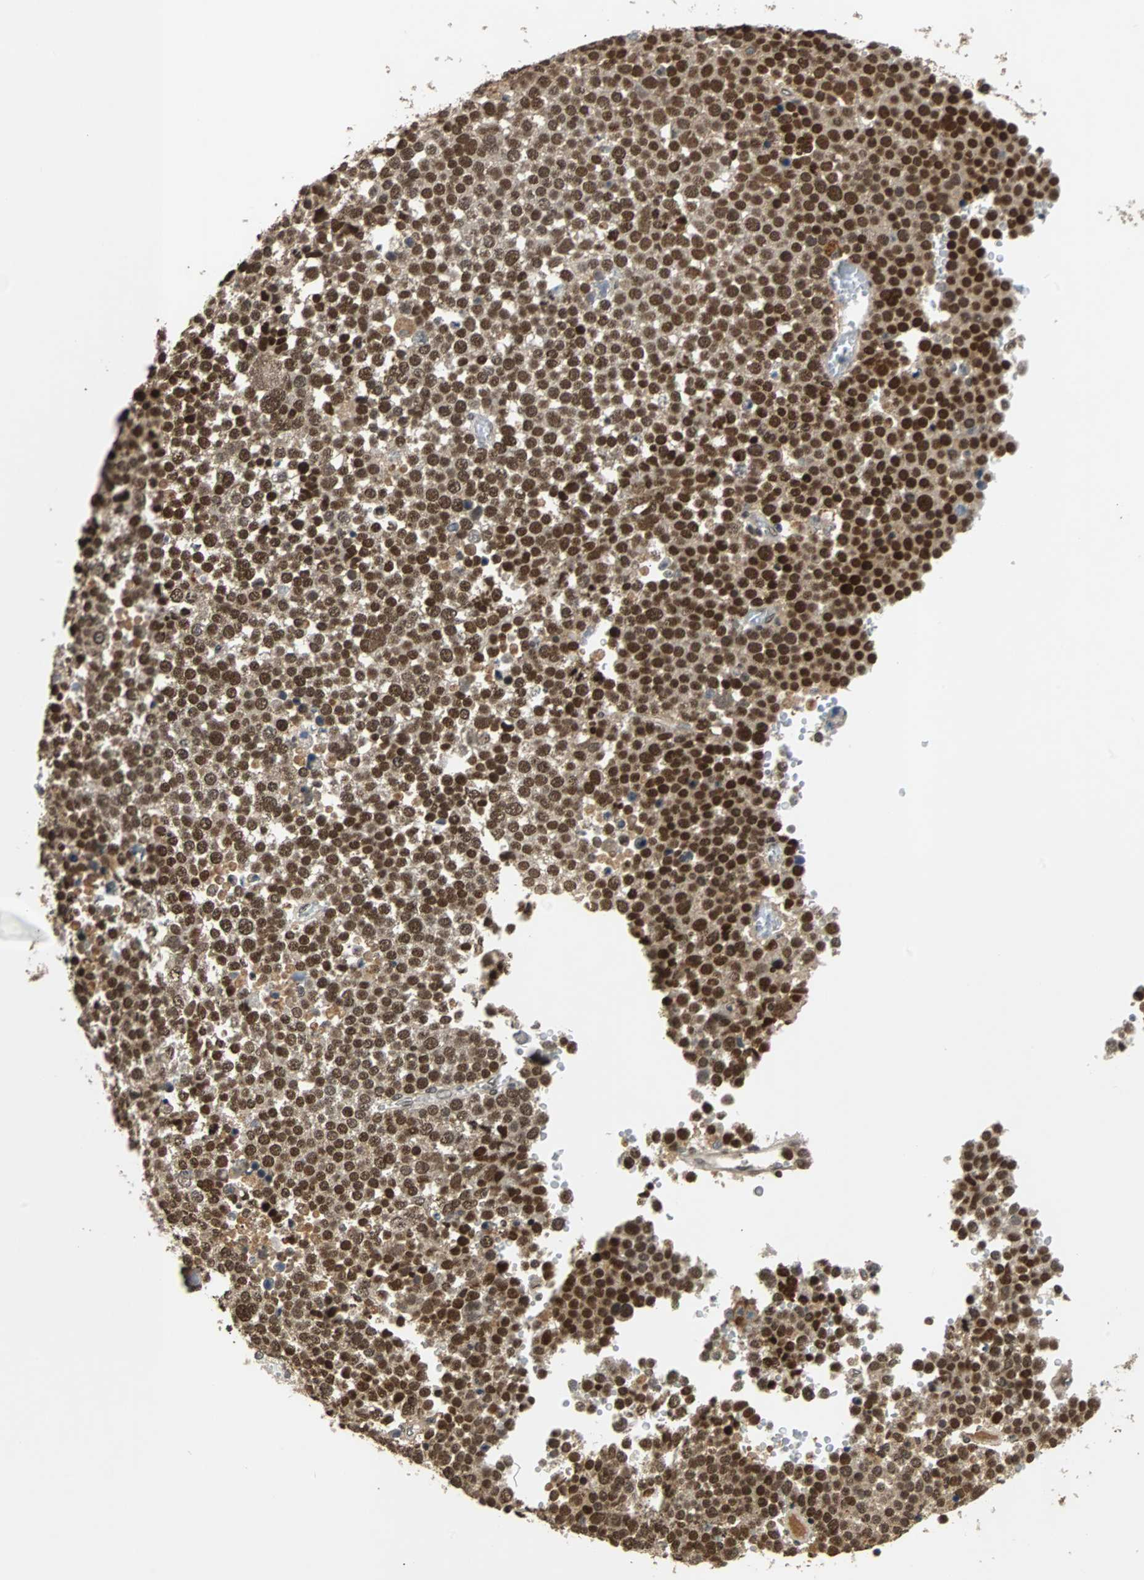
{"staining": {"intensity": "strong", "quantity": ">75%", "location": "cytoplasmic/membranous,nuclear"}, "tissue": "testis cancer", "cell_type": "Tumor cells", "image_type": "cancer", "snomed": [{"axis": "morphology", "description": "Seminoma, NOS"}, {"axis": "topography", "description": "Testis"}], "caption": "Immunohistochemical staining of human testis cancer reveals high levels of strong cytoplasmic/membranous and nuclear expression in approximately >75% of tumor cells. The protein is stained brown, and the nuclei are stained in blue (DAB (3,3'-diaminobenzidine) IHC with brightfield microscopy, high magnification).", "gene": "PHC1", "patient": {"sex": "male", "age": 71}}